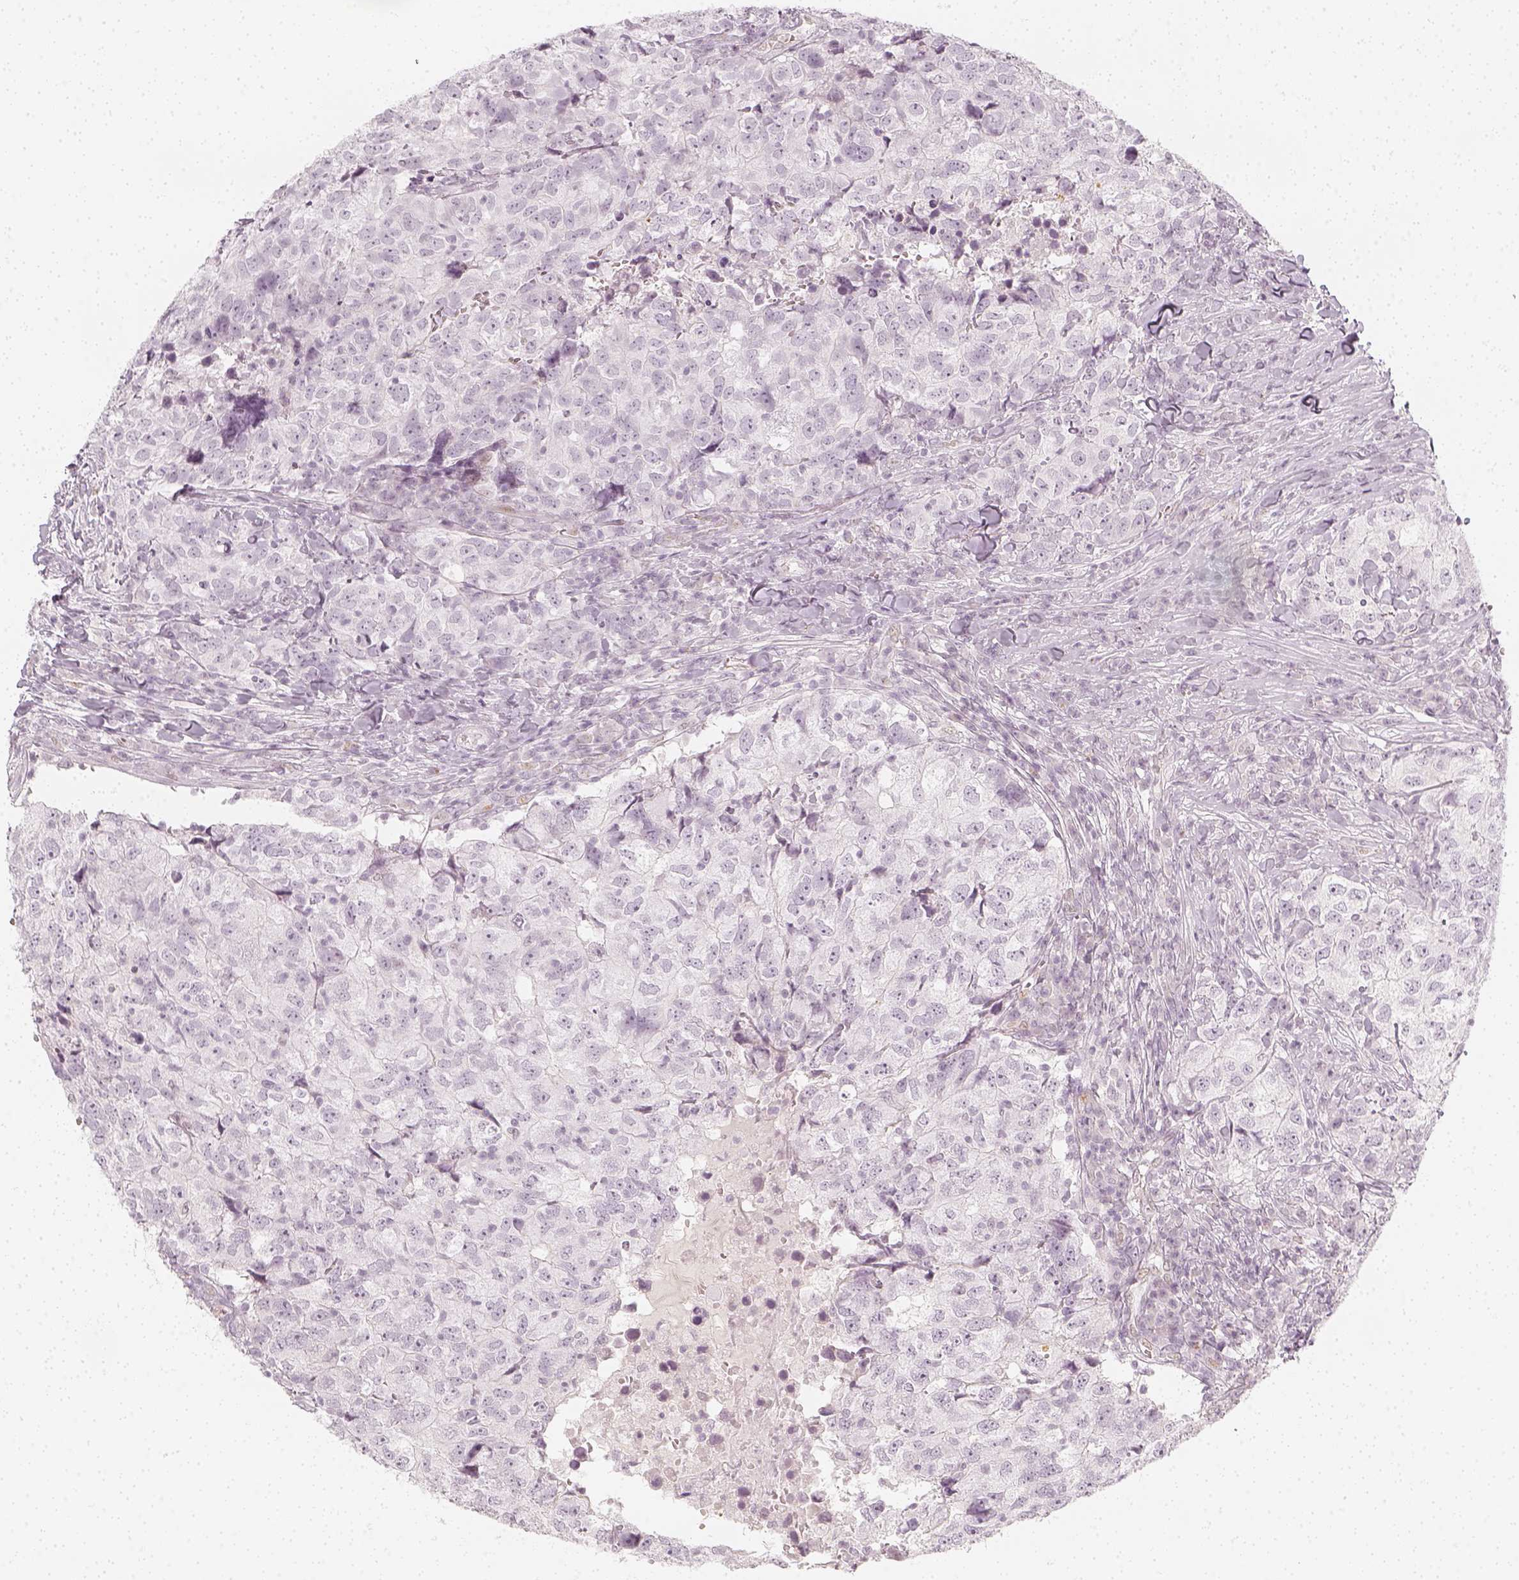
{"staining": {"intensity": "negative", "quantity": "none", "location": "none"}, "tissue": "breast cancer", "cell_type": "Tumor cells", "image_type": "cancer", "snomed": [{"axis": "morphology", "description": "Duct carcinoma"}, {"axis": "topography", "description": "Breast"}], "caption": "There is no significant positivity in tumor cells of breast invasive ductal carcinoma. The staining was performed using DAB (3,3'-diaminobenzidine) to visualize the protein expression in brown, while the nuclei were stained in blue with hematoxylin (Magnification: 20x).", "gene": "KRTAP2-1", "patient": {"sex": "female", "age": 30}}